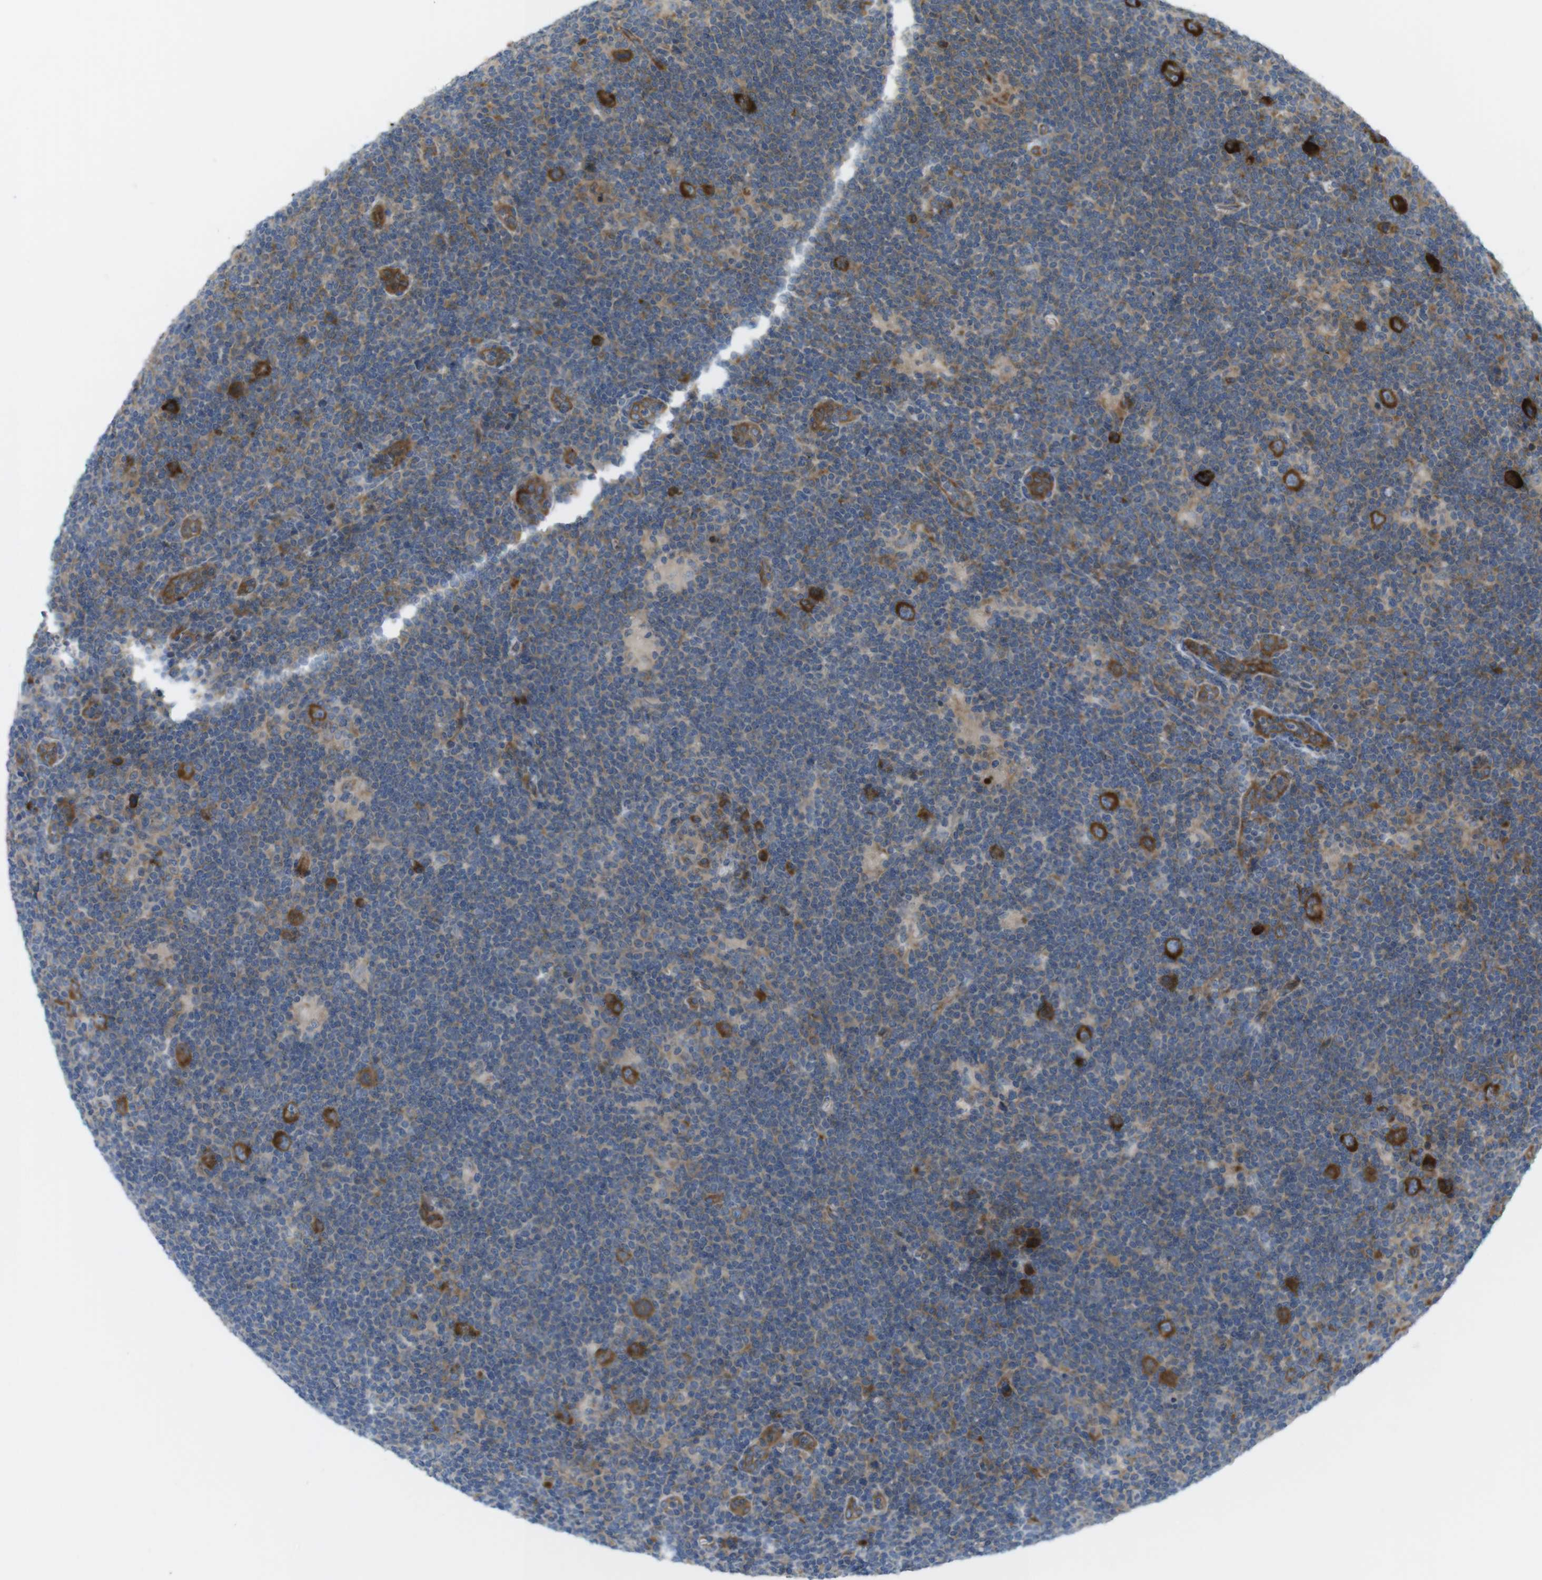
{"staining": {"intensity": "strong", "quantity": ">75%", "location": "cytoplasmic/membranous"}, "tissue": "lymphoma", "cell_type": "Tumor cells", "image_type": "cancer", "snomed": [{"axis": "morphology", "description": "Hodgkin's disease, NOS"}, {"axis": "topography", "description": "Lymph node"}], "caption": "Human lymphoma stained with a protein marker displays strong staining in tumor cells.", "gene": "GJC3", "patient": {"sex": "female", "age": 57}}